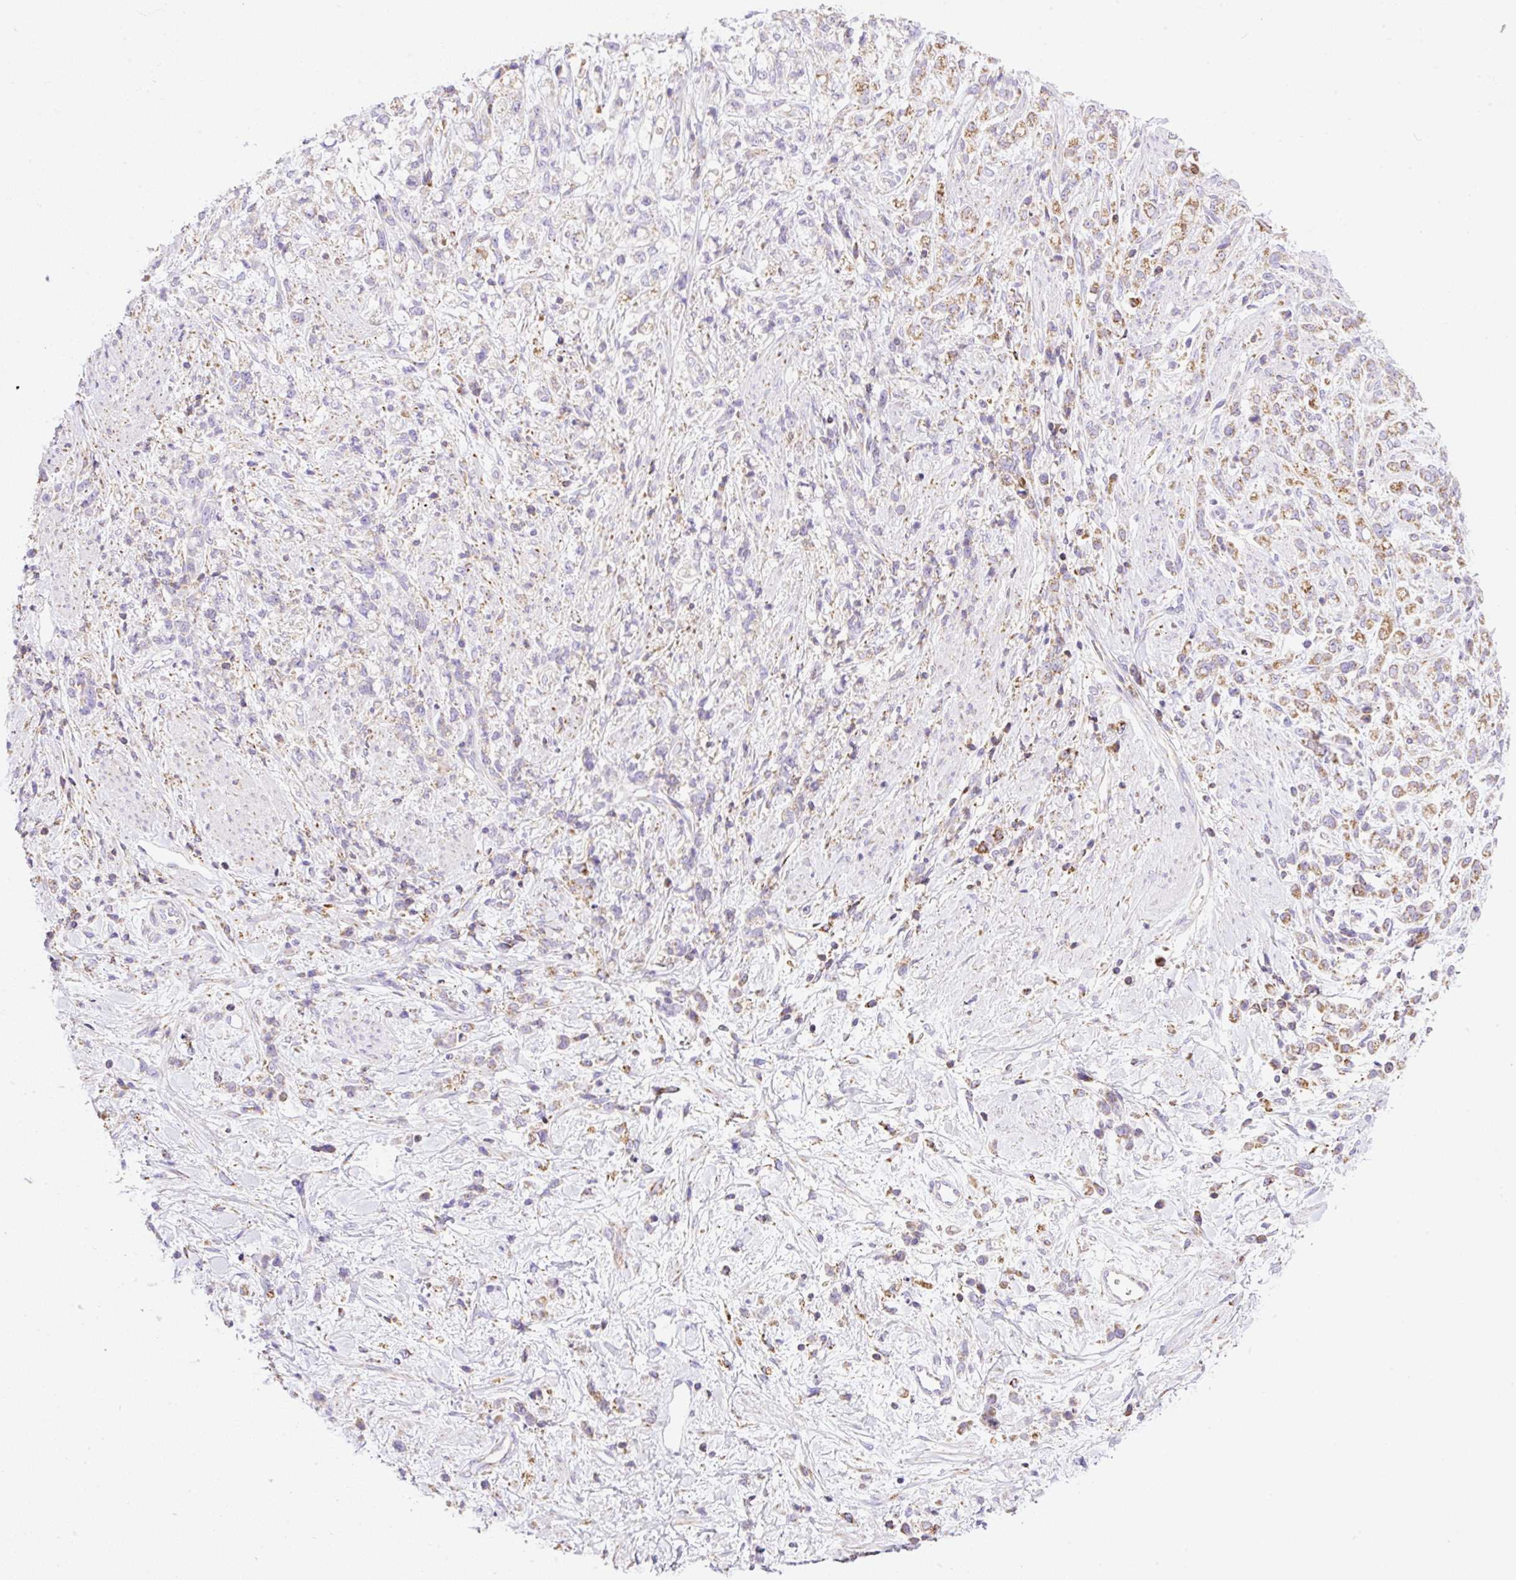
{"staining": {"intensity": "weak", "quantity": "25%-75%", "location": "cytoplasmic/membranous"}, "tissue": "stomach cancer", "cell_type": "Tumor cells", "image_type": "cancer", "snomed": [{"axis": "morphology", "description": "Adenocarcinoma, NOS"}, {"axis": "topography", "description": "Stomach"}], "caption": "Protein expression analysis of human stomach cancer reveals weak cytoplasmic/membranous staining in about 25%-75% of tumor cells.", "gene": "NF1", "patient": {"sex": "female", "age": 60}}